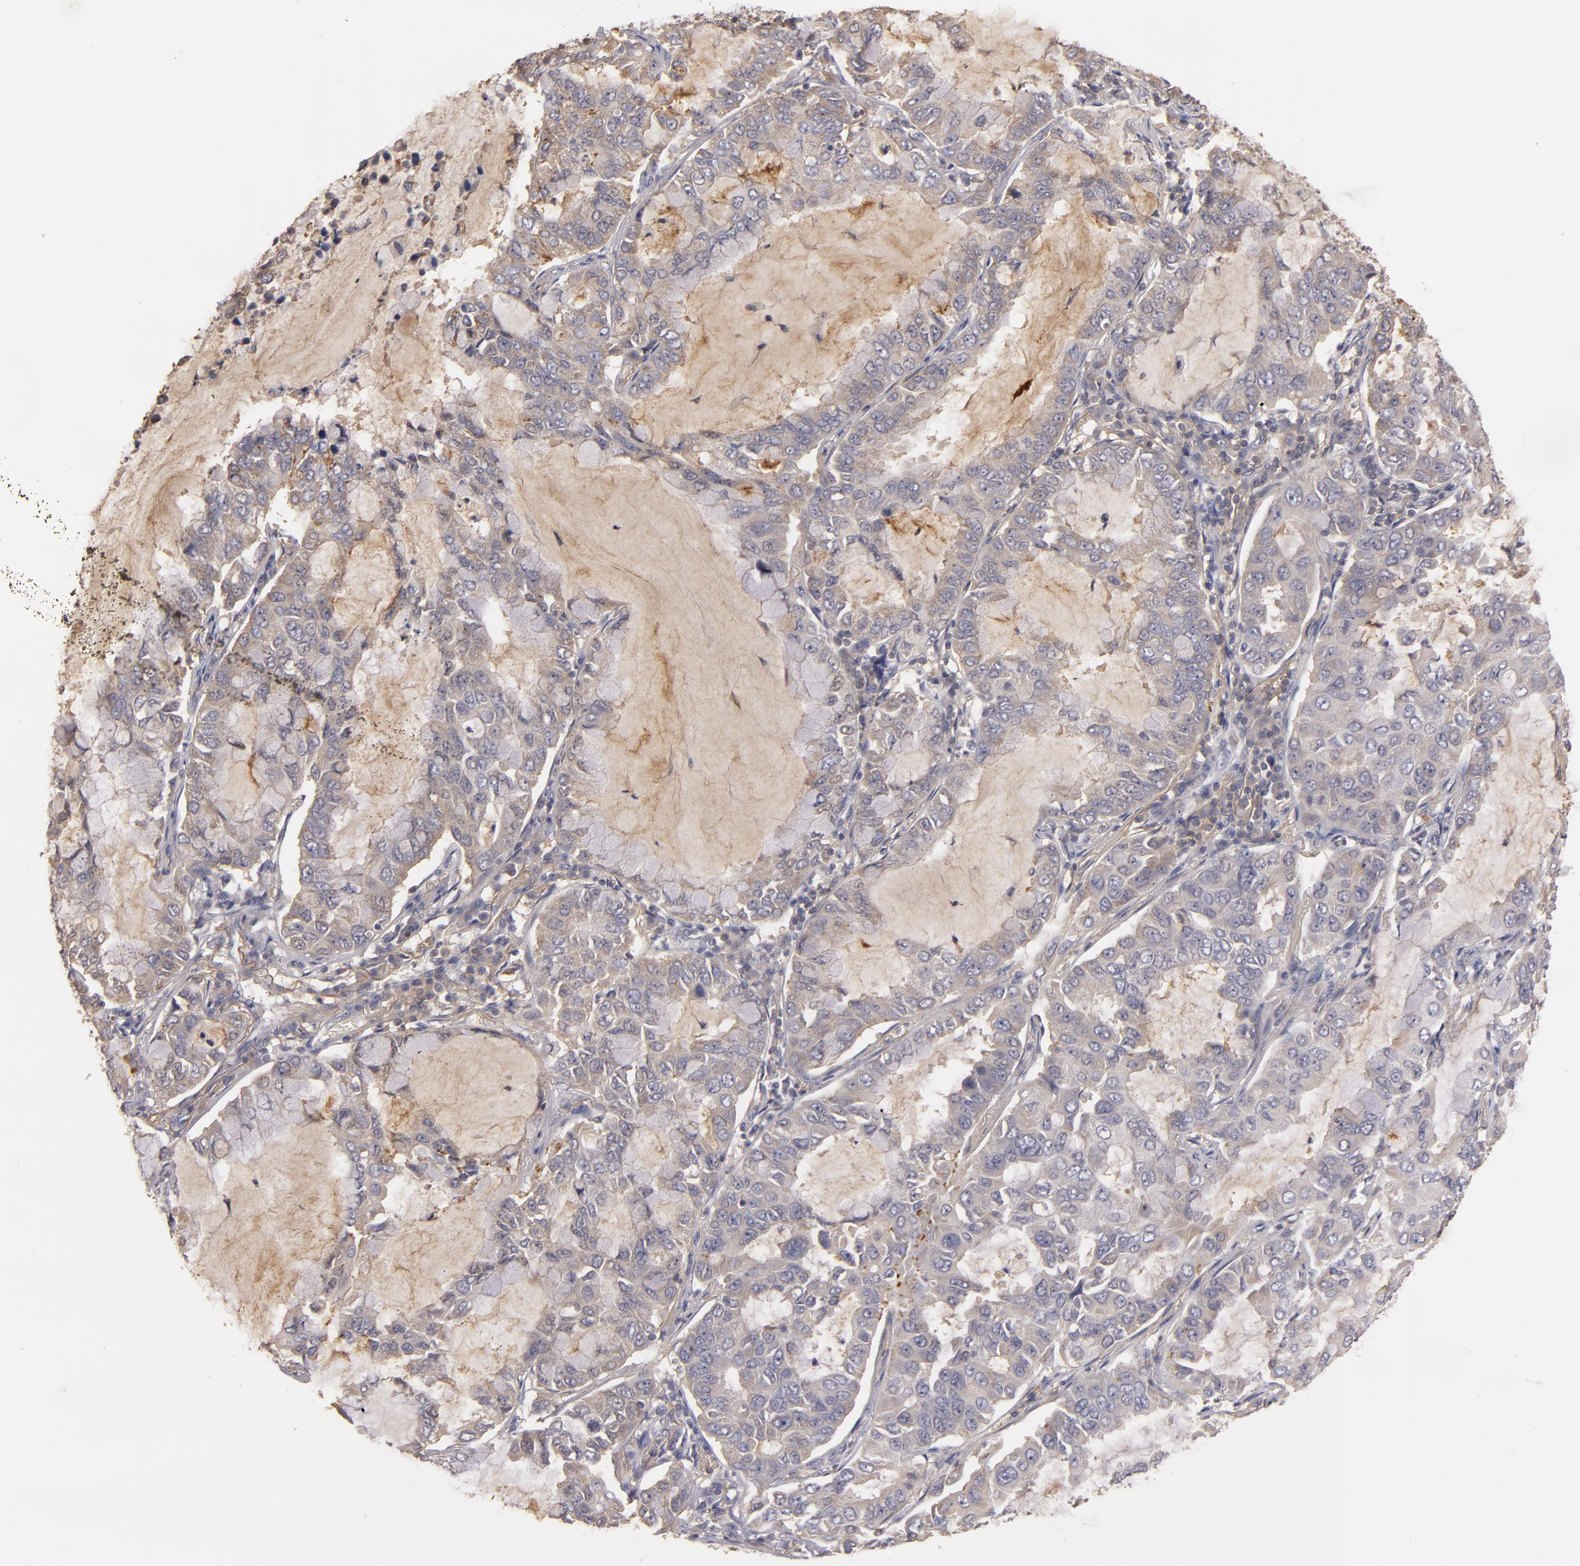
{"staining": {"intensity": "negative", "quantity": "none", "location": "none"}, "tissue": "lung cancer", "cell_type": "Tumor cells", "image_type": "cancer", "snomed": [{"axis": "morphology", "description": "Adenocarcinoma, NOS"}, {"axis": "topography", "description": "Lung"}], "caption": "An immunohistochemistry (IHC) histopathology image of lung cancer is shown. There is no staining in tumor cells of lung cancer. The staining was performed using DAB to visualize the protein expression in brown, while the nuclei were stained in blue with hematoxylin (Magnification: 20x).", "gene": "MBL2", "patient": {"sex": "male", "age": 64}}